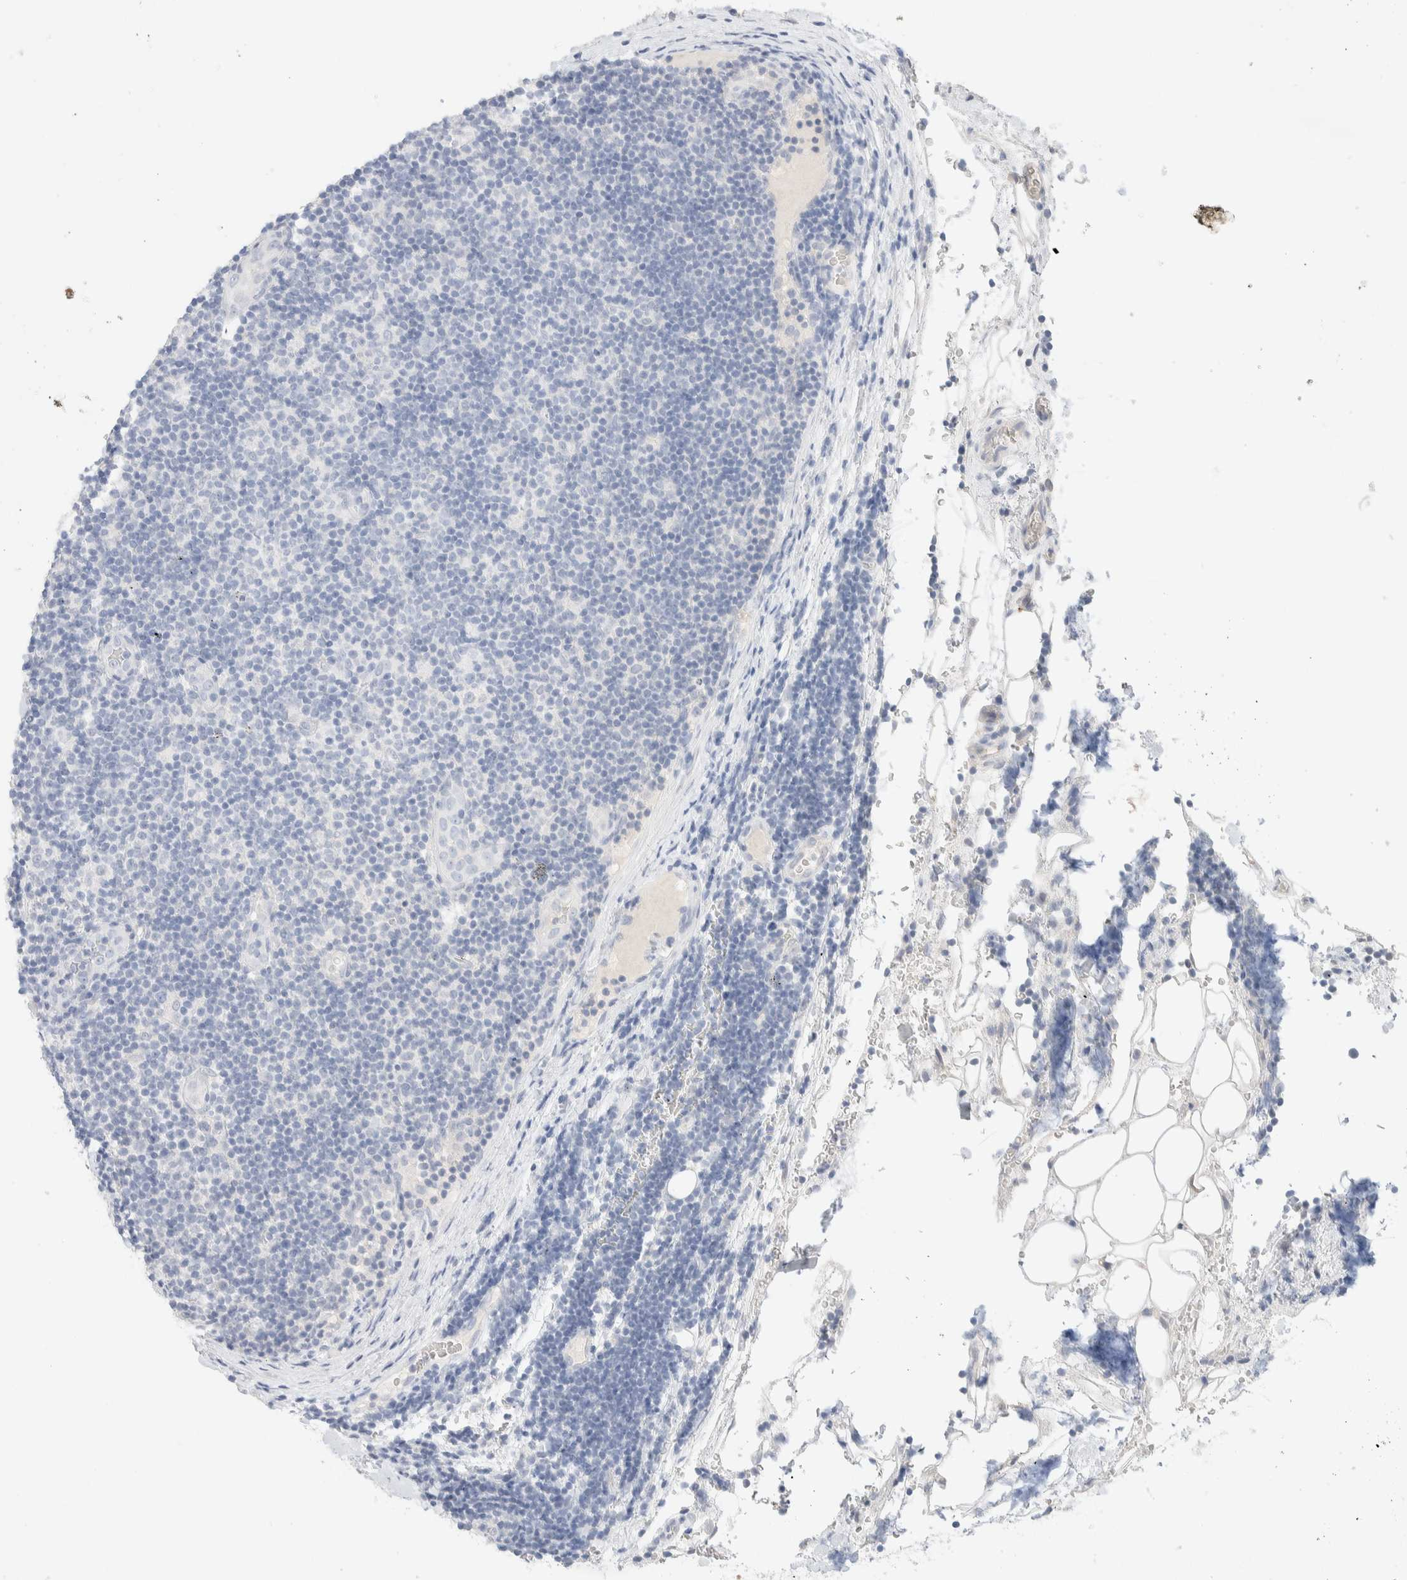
{"staining": {"intensity": "negative", "quantity": "none", "location": "none"}, "tissue": "lymphoma", "cell_type": "Tumor cells", "image_type": "cancer", "snomed": [{"axis": "morphology", "description": "Malignant lymphoma, non-Hodgkin's type, Low grade"}, {"axis": "topography", "description": "Lymph node"}], "caption": "Lymphoma was stained to show a protein in brown. There is no significant positivity in tumor cells.", "gene": "RIDA", "patient": {"sex": "male", "age": 83}}